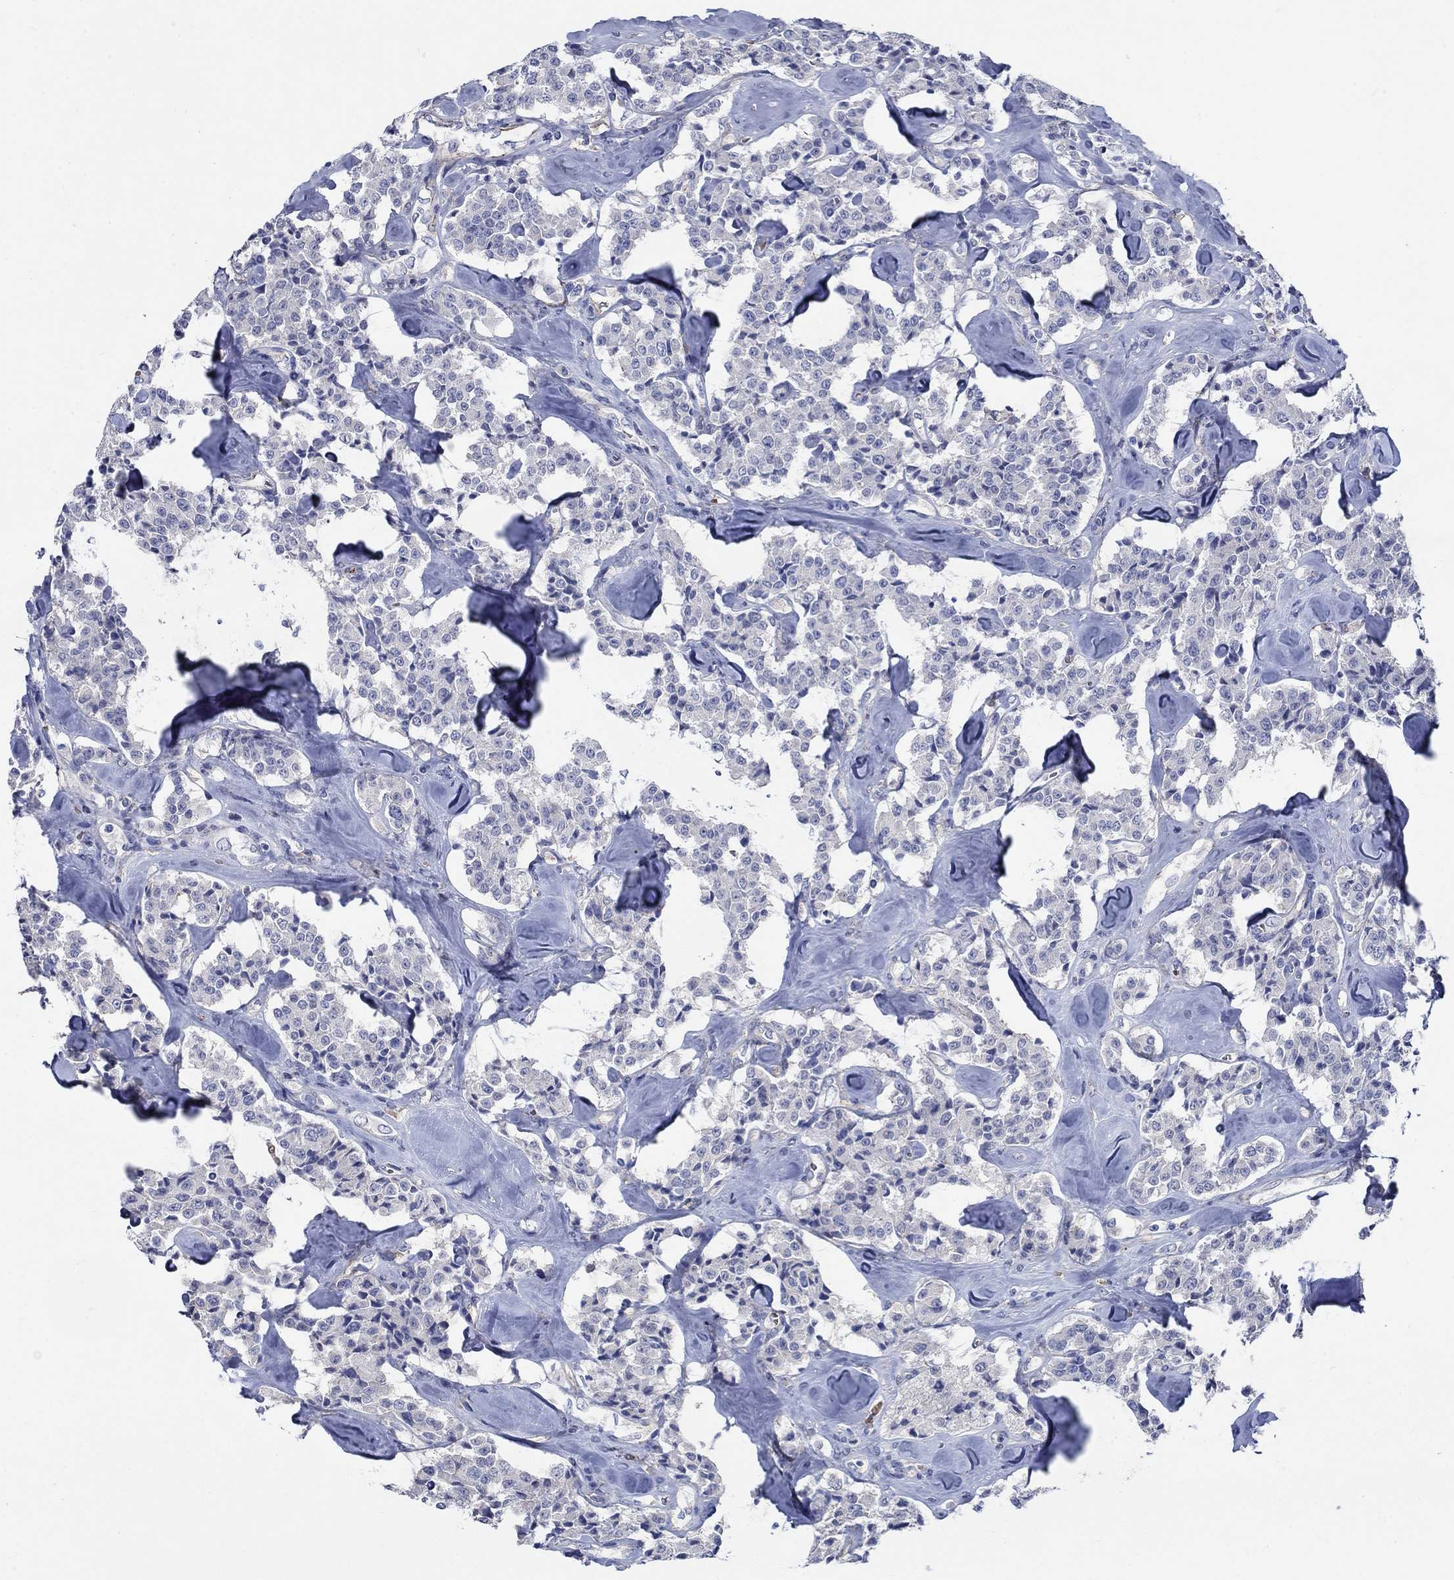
{"staining": {"intensity": "negative", "quantity": "none", "location": "none"}, "tissue": "carcinoid", "cell_type": "Tumor cells", "image_type": "cancer", "snomed": [{"axis": "morphology", "description": "Carcinoid, malignant, NOS"}, {"axis": "topography", "description": "Pancreas"}], "caption": "The image displays no staining of tumor cells in carcinoid.", "gene": "FLNC", "patient": {"sex": "male", "age": 41}}